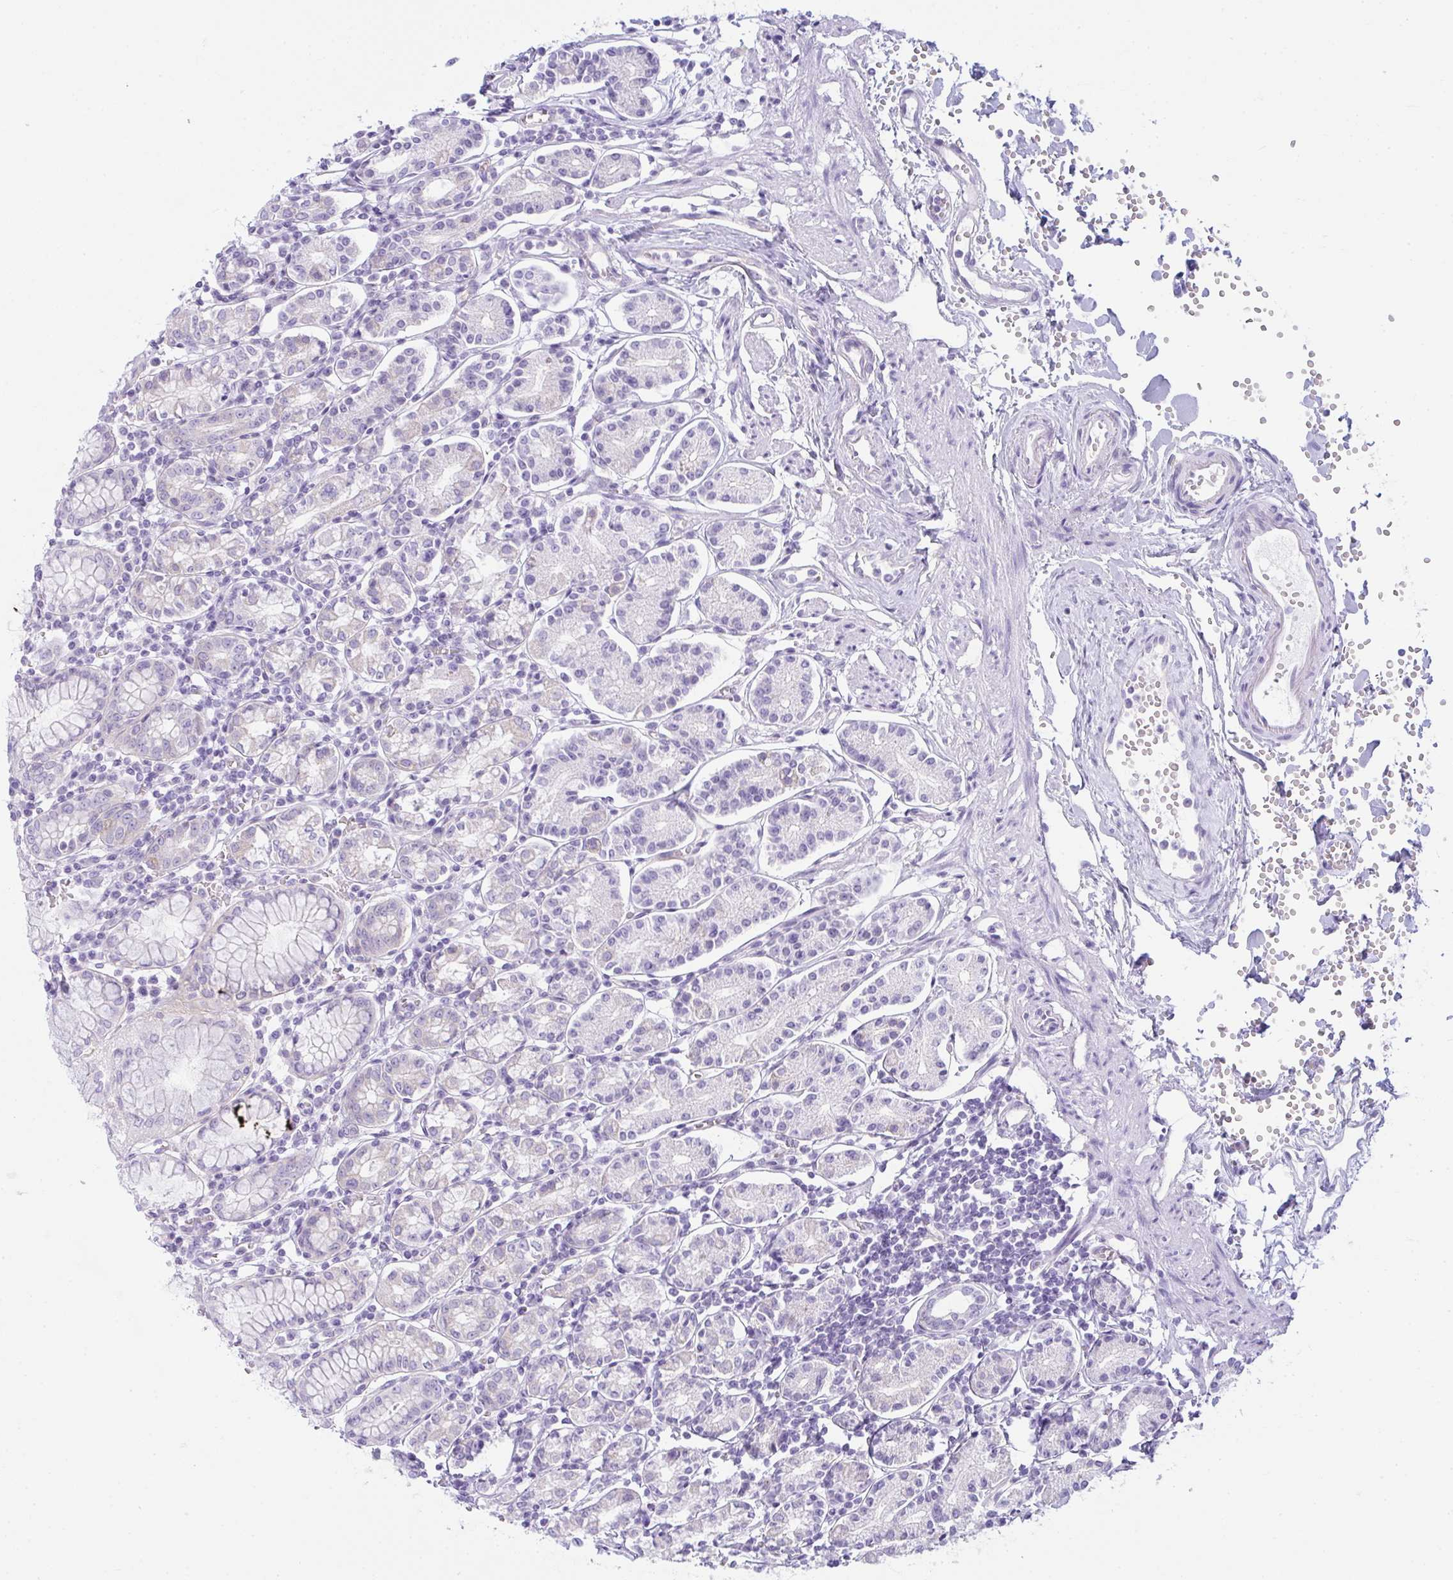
{"staining": {"intensity": "negative", "quantity": "none", "location": "none"}, "tissue": "stomach", "cell_type": "Glandular cells", "image_type": "normal", "snomed": [{"axis": "morphology", "description": "Normal tissue, NOS"}, {"axis": "topography", "description": "Stomach"}], "caption": "Glandular cells show no significant staining in benign stomach. The staining is performed using DAB brown chromogen with nuclei counter-stained in using hematoxylin.", "gene": "RASL10A", "patient": {"sex": "female", "age": 62}}